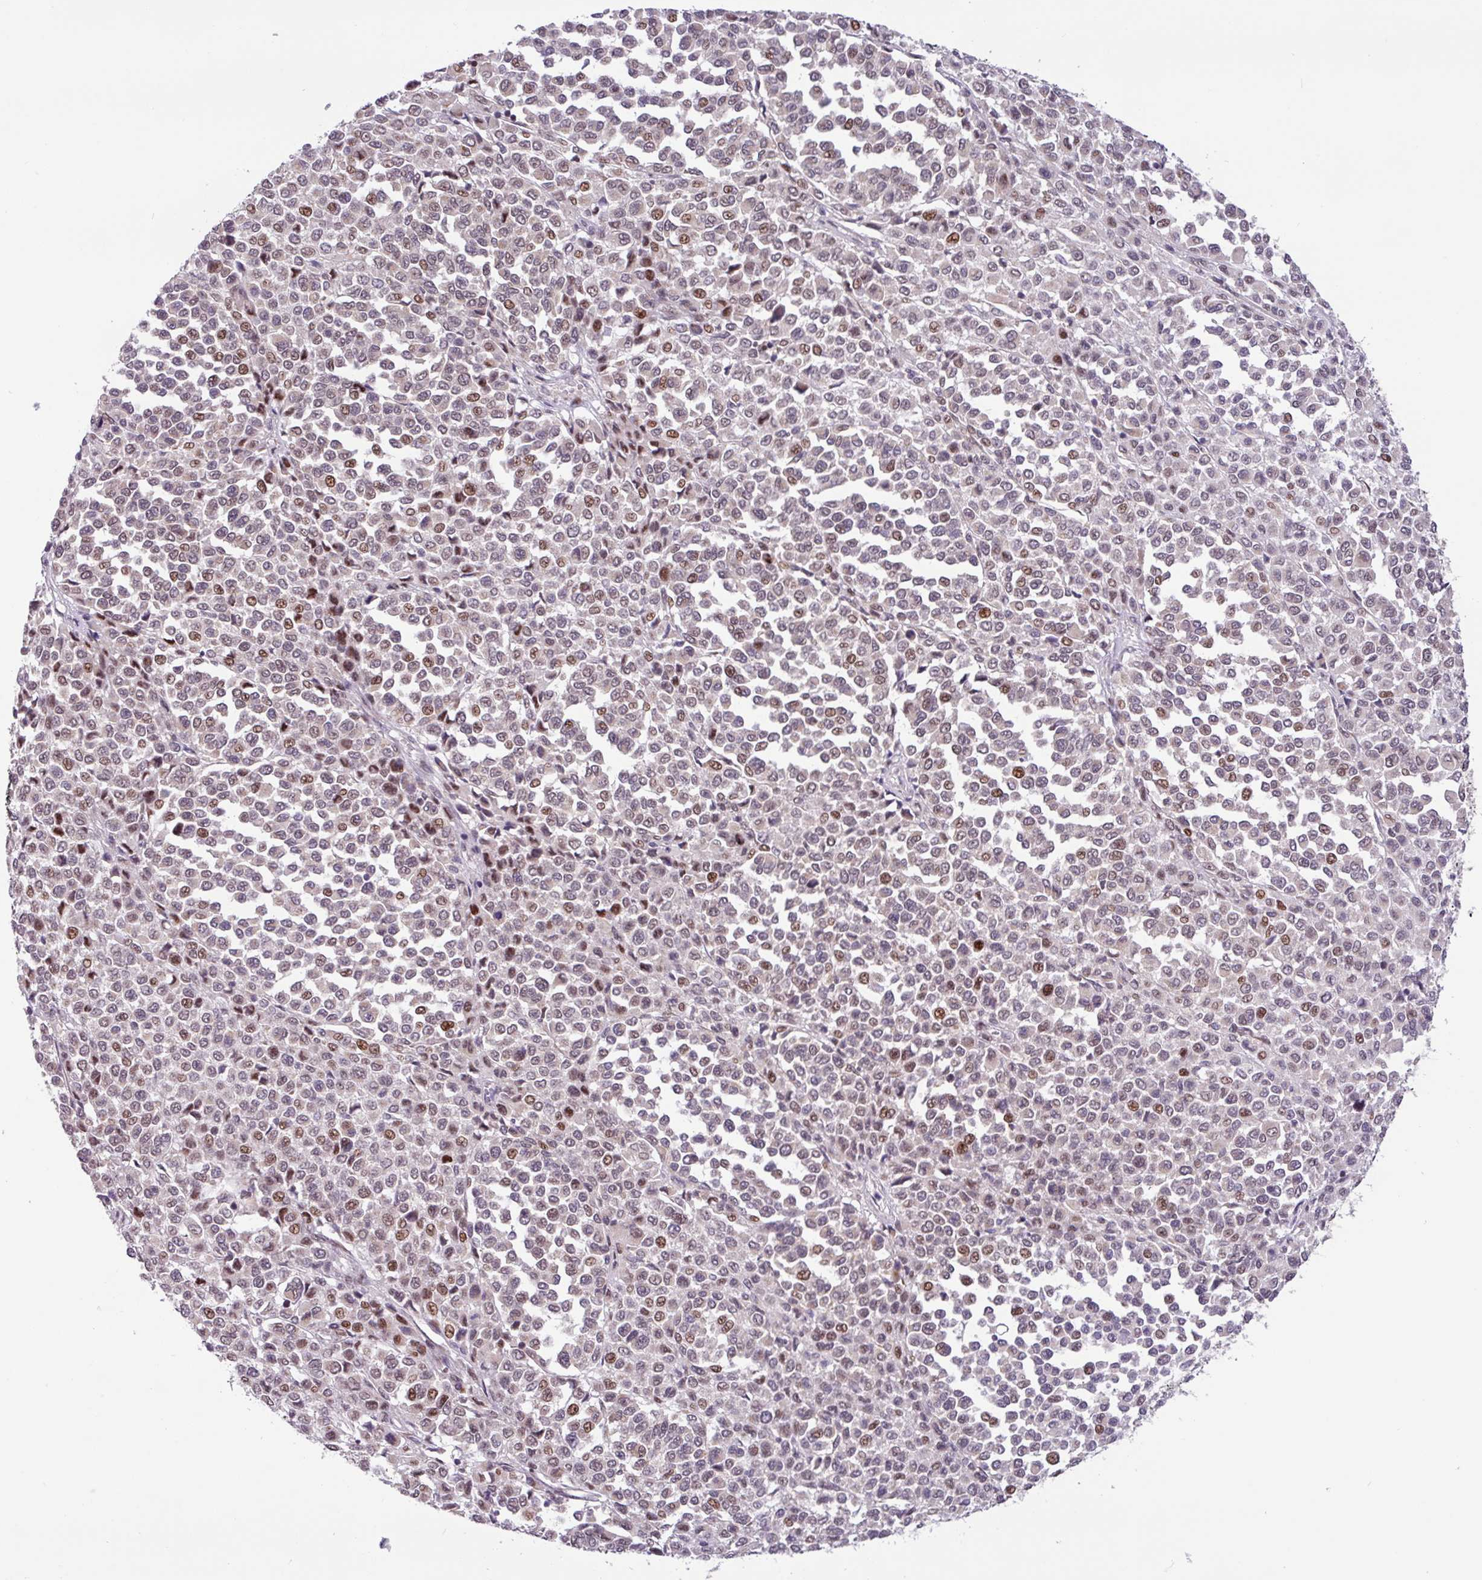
{"staining": {"intensity": "moderate", "quantity": "25%-75%", "location": "nuclear"}, "tissue": "melanoma", "cell_type": "Tumor cells", "image_type": "cancer", "snomed": [{"axis": "morphology", "description": "Malignant melanoma, Metastatic site"}, {"axis": "topography", "description": "Pancreas"}], "caption": "Immunohistochemistry (IHC) (DAB) staining of melanoma exhibits moderate nuclear protein staining in approximately 25%-75% of tumor cells.", "gene": "BRD3", "patient": {"sex": "female", "age": 30}}